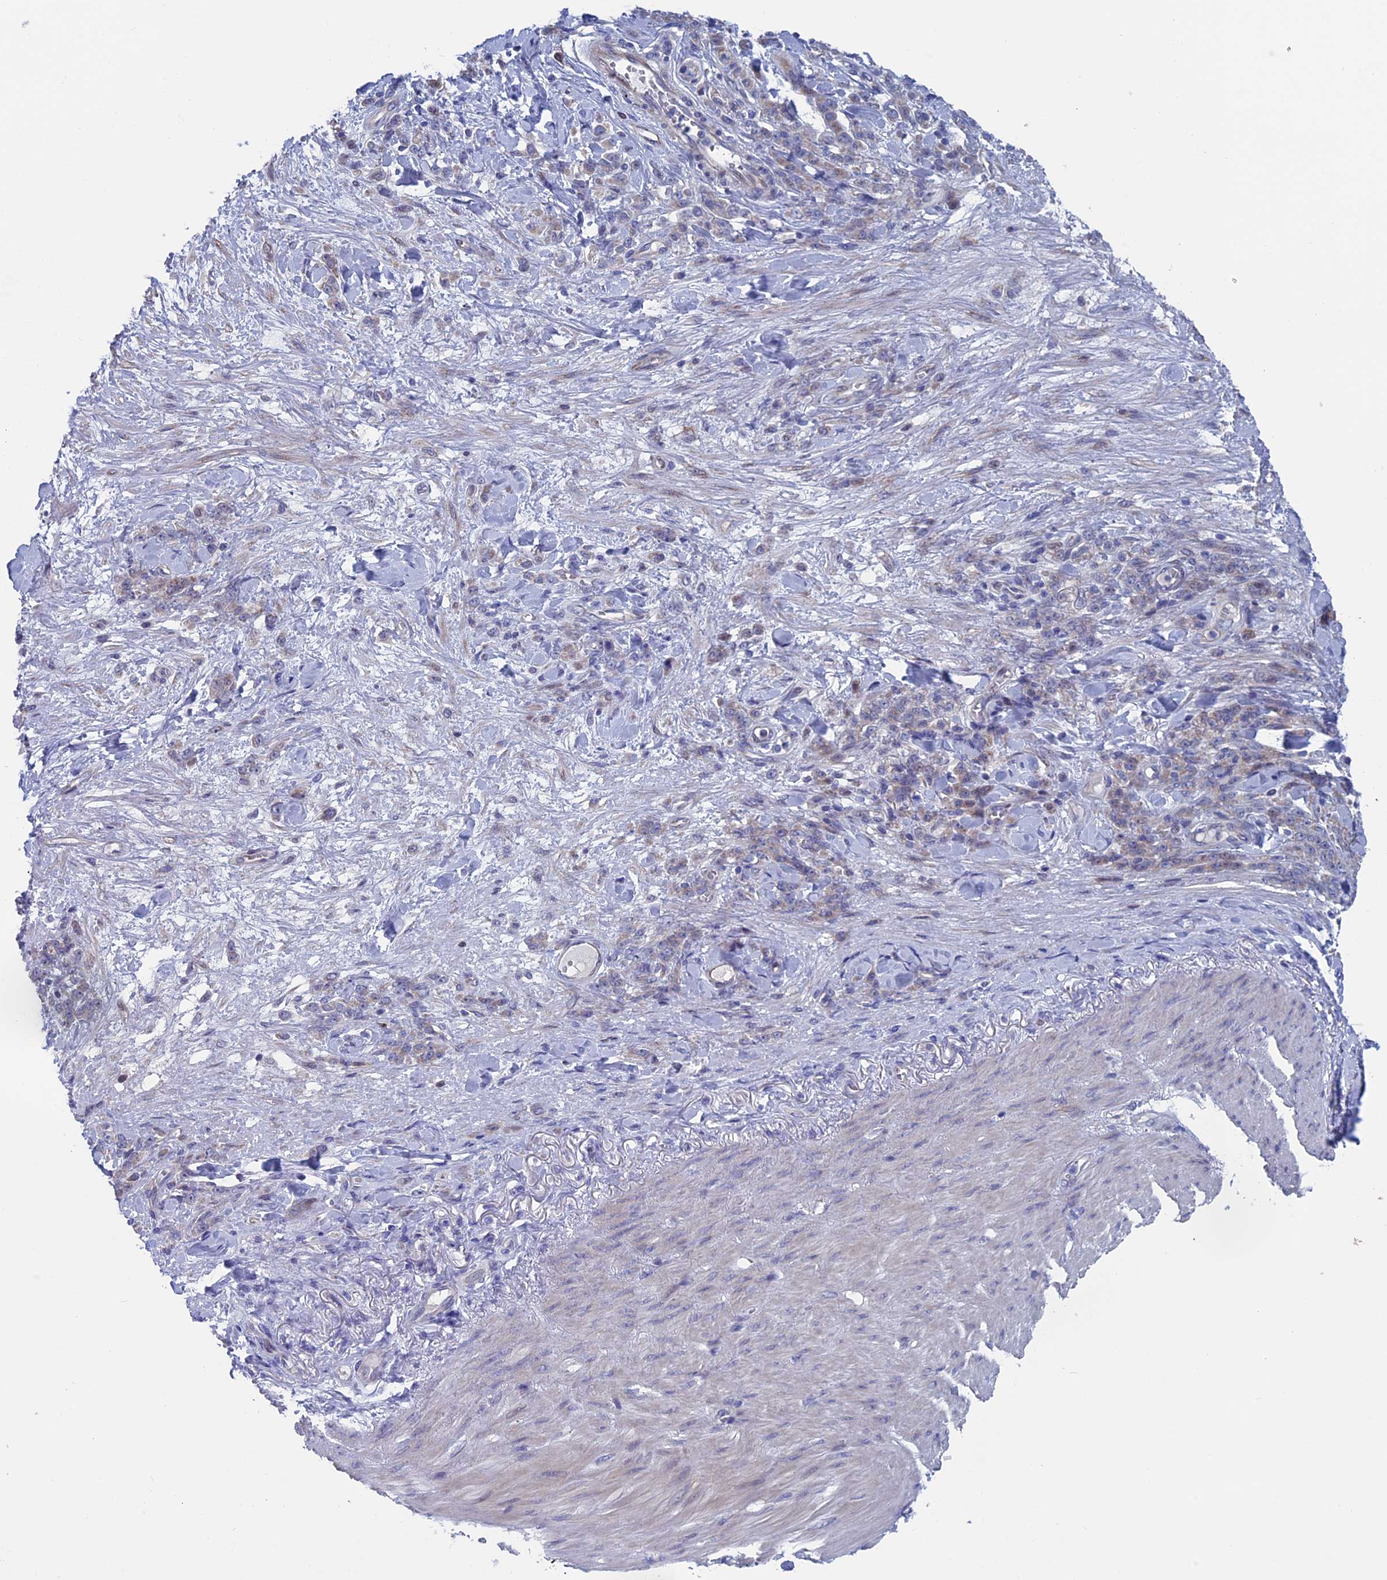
{"staining": {"intensity": "weak", "quantity": "<25%", "location": "cytoplasmic/membranous"}, "tissue": "stomach cancer", "cell_type": "Tumor cells", "image_type": "cancer", "snomed": [{"axis": "morphology", "description": "Normal tissue, NOS"}, {"axis": "morphology", "description": "Adenocarcinoma, NOS"}, {"axis": "topography", "description": "Stomach"}], "caption": "IHC image of neoplastic tissue: human stomach adenocarcinoma stained with DAB (3,3'-diaminobenzidine) shows no significant protein staining in tumor cells.", "gene": "NIBAN3", "patient": {"sex": "male", "age": 82}}